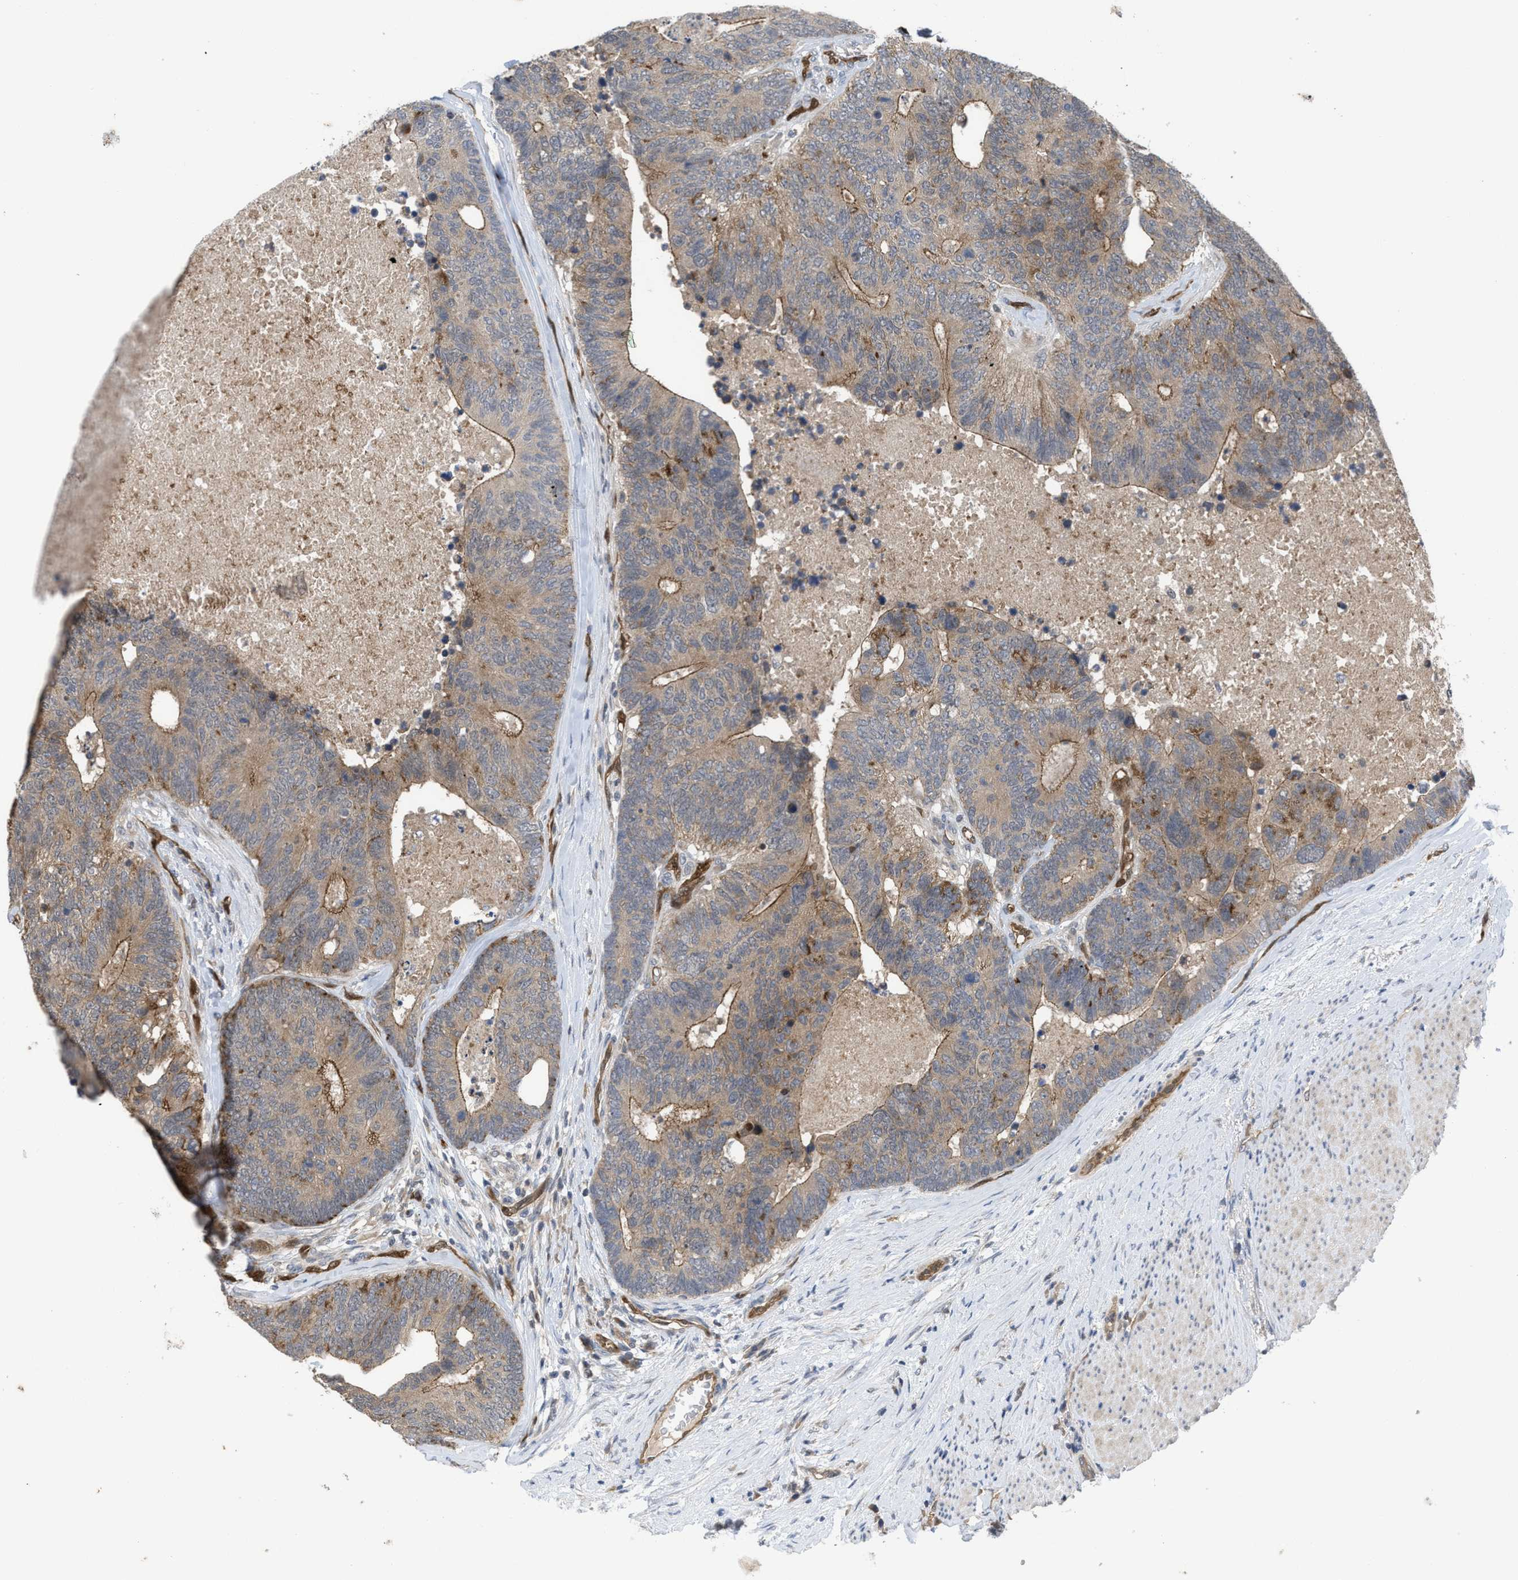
{"staining": {"intensity": "moderate", "quantity": ">75%", "location": "cytoplasmic/membranous"}, "tissue": "colorectal cancer", "cell_type": "Tumor cells", "image_type": "cancer", "snomed": [{"axis": "morphology", "description": "Adenocarcinoma, NOS"}, {"axis": "topography", "description": "Colon"}], "caption": "Protein analysis of colorectal cancer tissue displays moderate cytoplasmic/membranous positivity in approximately >75% of tumor cells.", "gene": "LDAF1", "patient": {"sex": "female", "age": 67}}